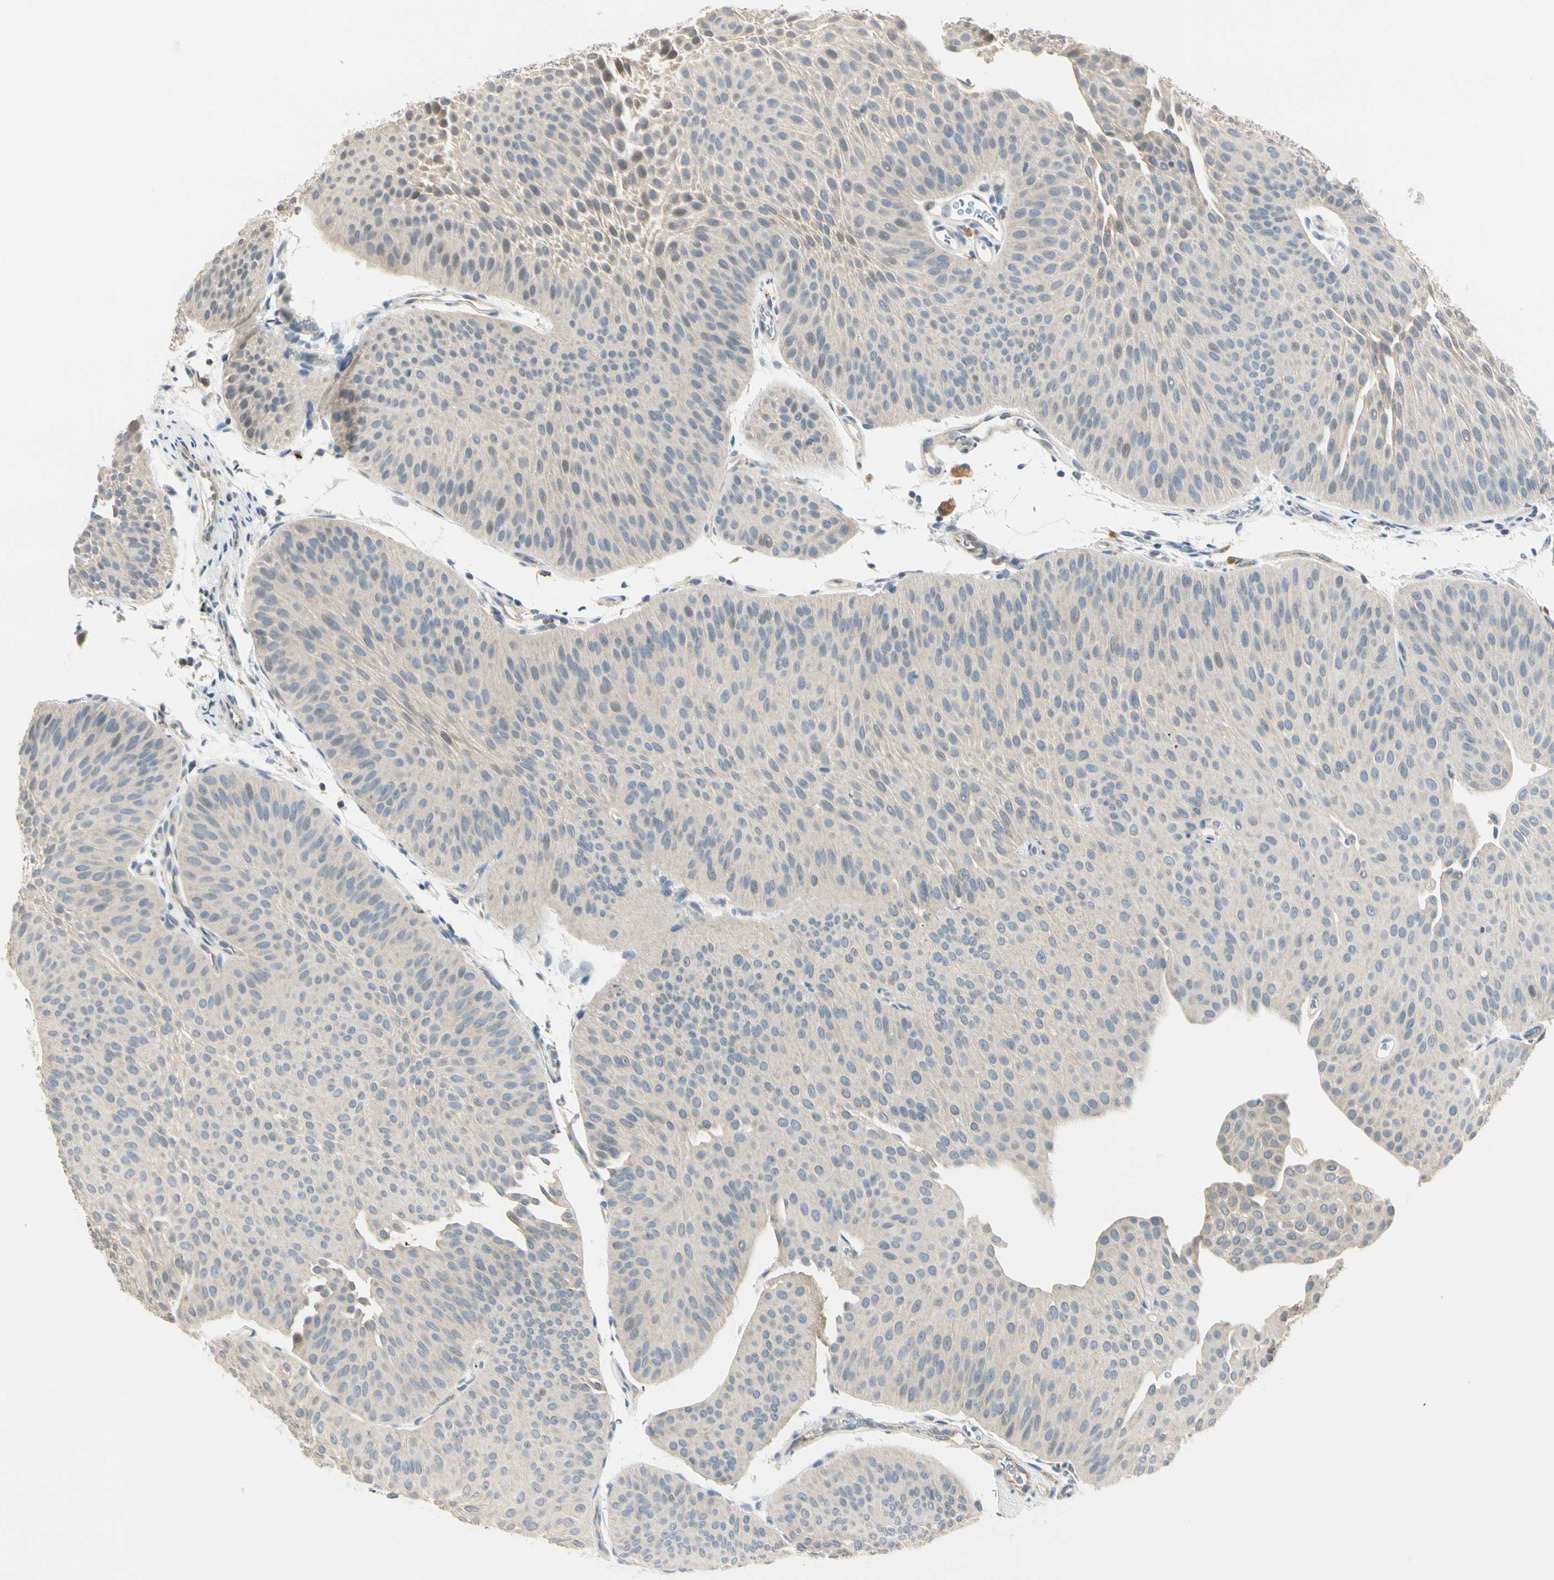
{"staining": {"intensity": "weak", "quantity": "25%-75%", "location": "cytoplasmic/membranous"}, "tissue": "urothelial cancer", "cell_type": "Tumor cells", "image_type": "cancer", "snomed": [{"axis": "morphology", "description": "Urothelial carcinoma, Low grade"}, {"axis": "topography", "description": "Urinary bladder"}], "caption": "Urothelial cancer tissue exhibits weak cytoplasmic/membranous expression in about 25%-75% of tumor cells", "gene": "GPR153", "patient": {"sex": "female", "age": 60}}